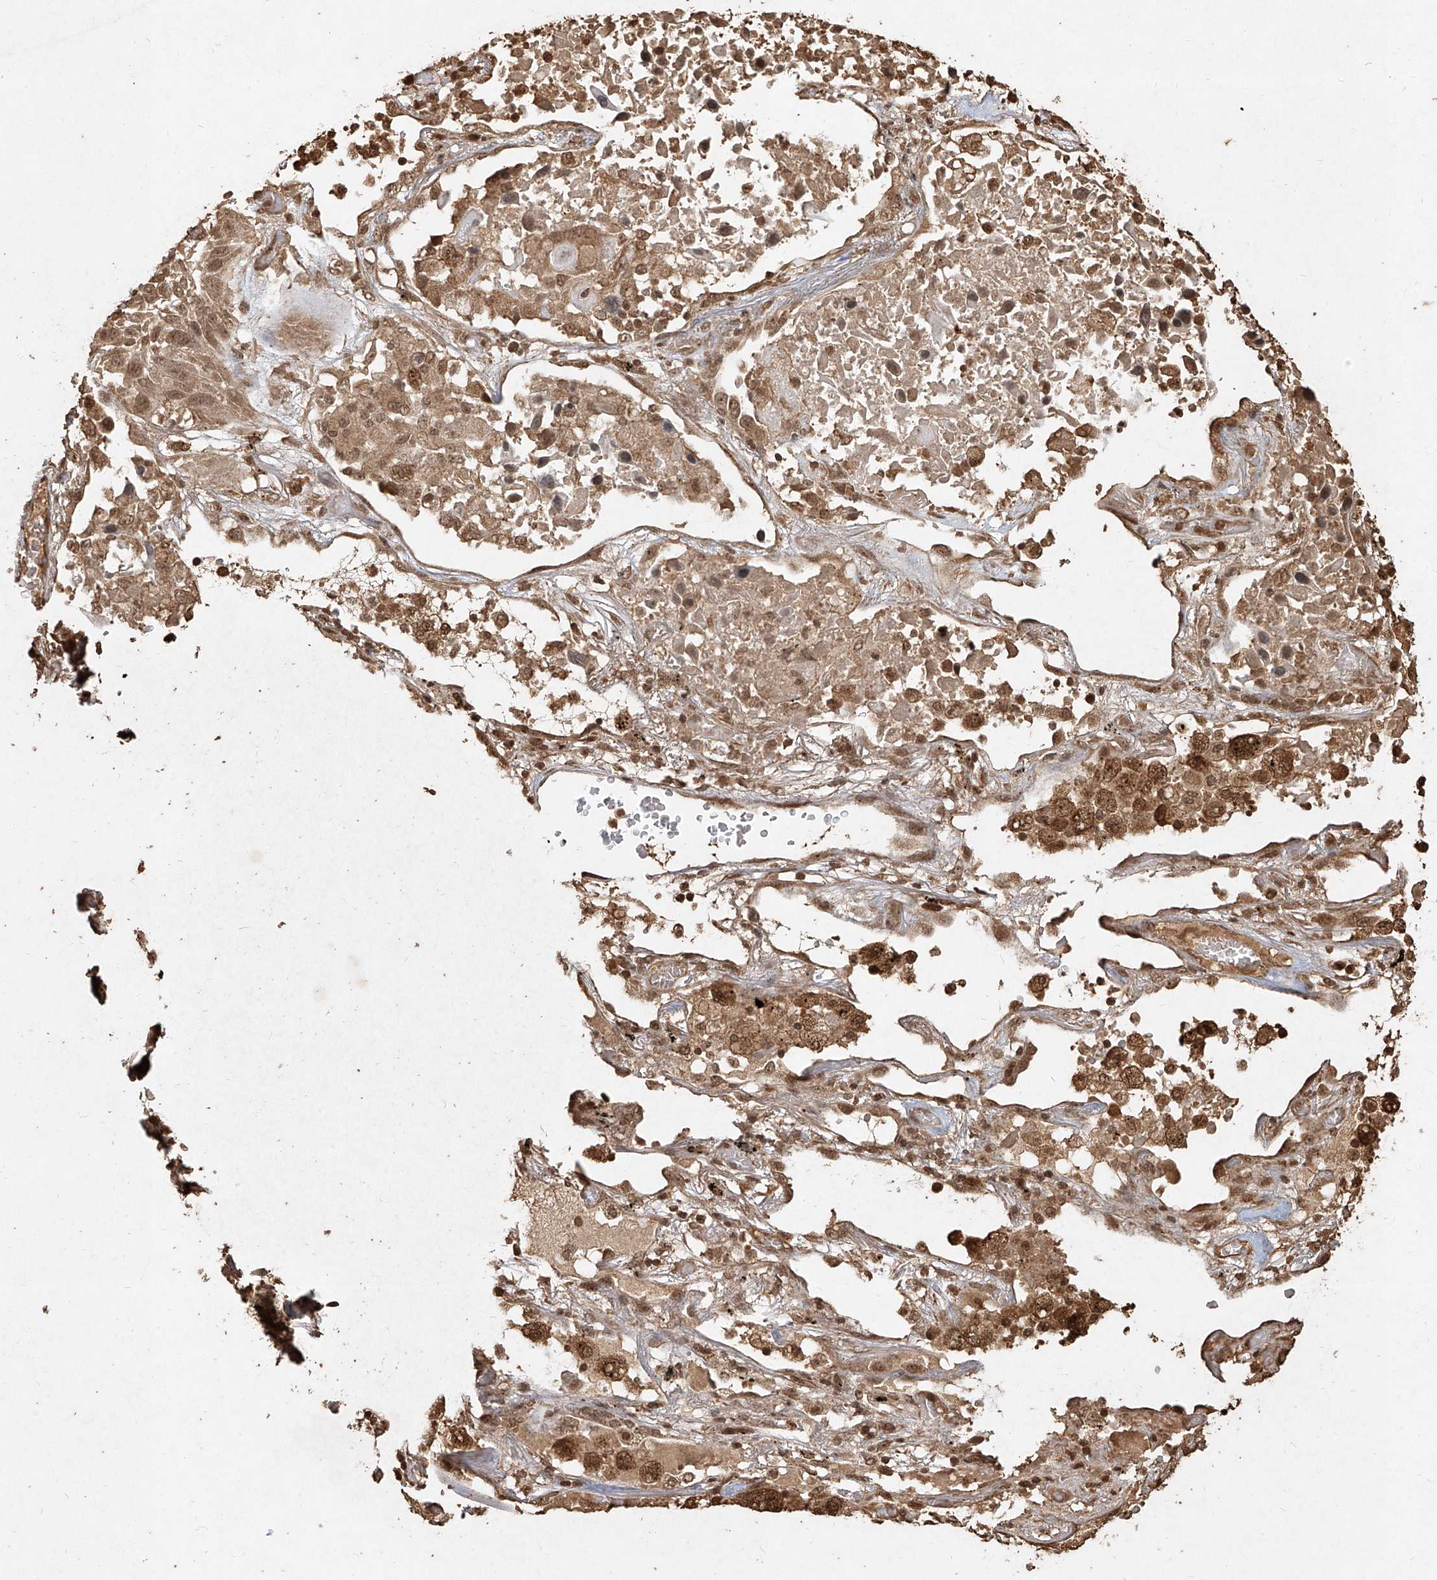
{"staining": {"intensity": "moderate", "quantity": ">75%", "location": "cytoplasmic/membranous,nuclear"}, "tissue": "lung cancer", "cell_type": "Tumor cells", "image_type": "cancer", "snomed": [{"axis": "morphology", "description": "Squamous cell carcinoma, NOS"}, {"axis": "topography", "description": "Lung"}], "caption": "The image reveals immunohistochemical staining of lung cancer (squamous cell carcinoma). There is moderate cytoplasmic/membranous and nuclear staining is present in approximately >75% of tumor cells. Using DAB (3,3'-diaminobenzidine) (brown) and hematoxylin (blue) stains, captured at high magnification using brightfield microscopy.", "gene": "UBE2K", "patient": {"sex": "male", "age": 57}}